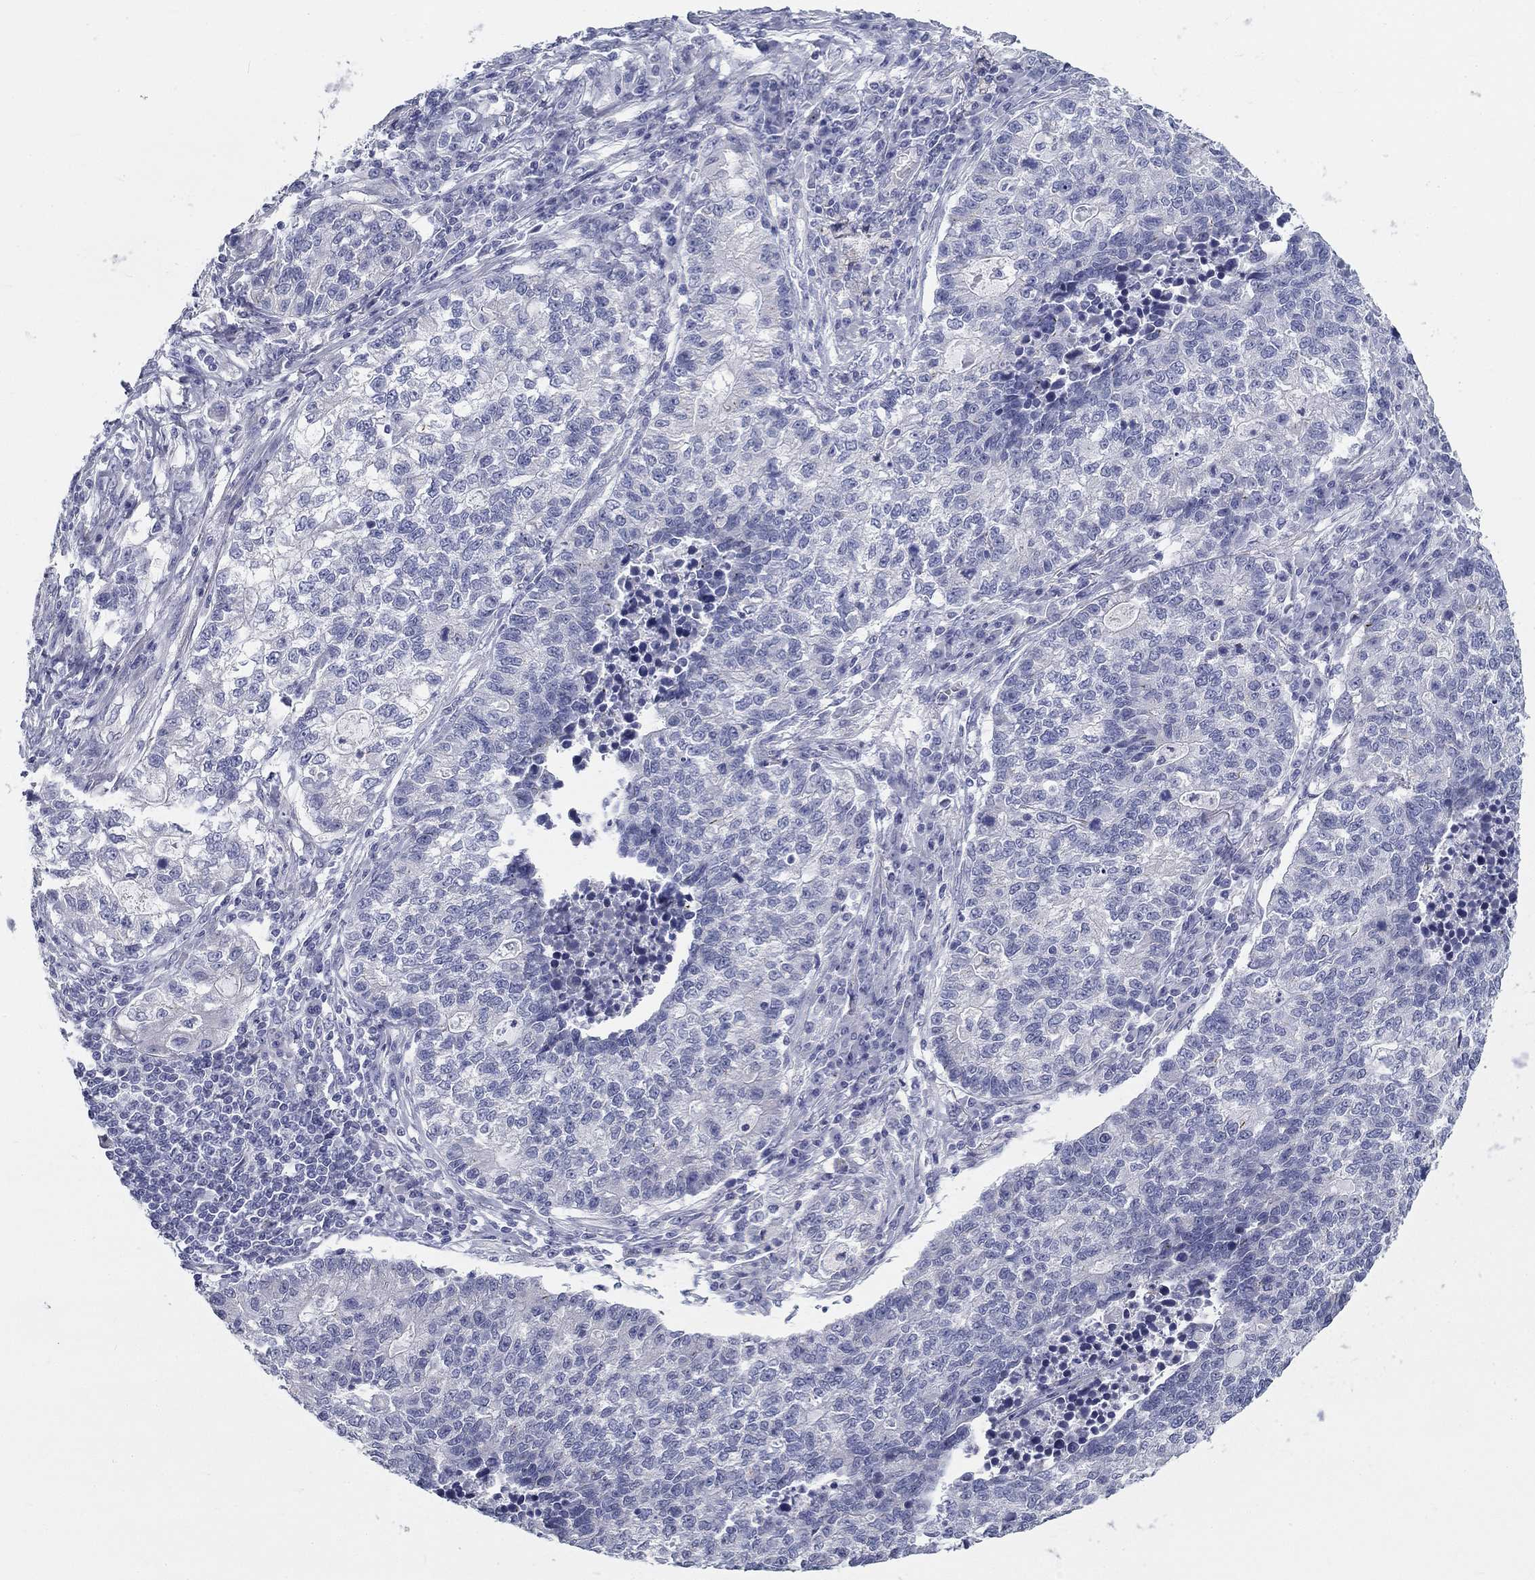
{"staining": {"intensity": "negative", "quantity": "none", "location": "none"}, "tissue": "lung cancer", "cell_type": "Tumor cells", "image_type": "cancer", "snomed": [{"axis": "morphology", "description": "Adenocarcinoma, NOS"}, {"axis": "topography", "description": "Lung"}], "caption": "Immunohistochemical staining of lung adenocarcinoma demonstrates no significant expression in tumor cells.", "gene": "GALNTL5", "patient": {"sex": "male", "age": 57}}